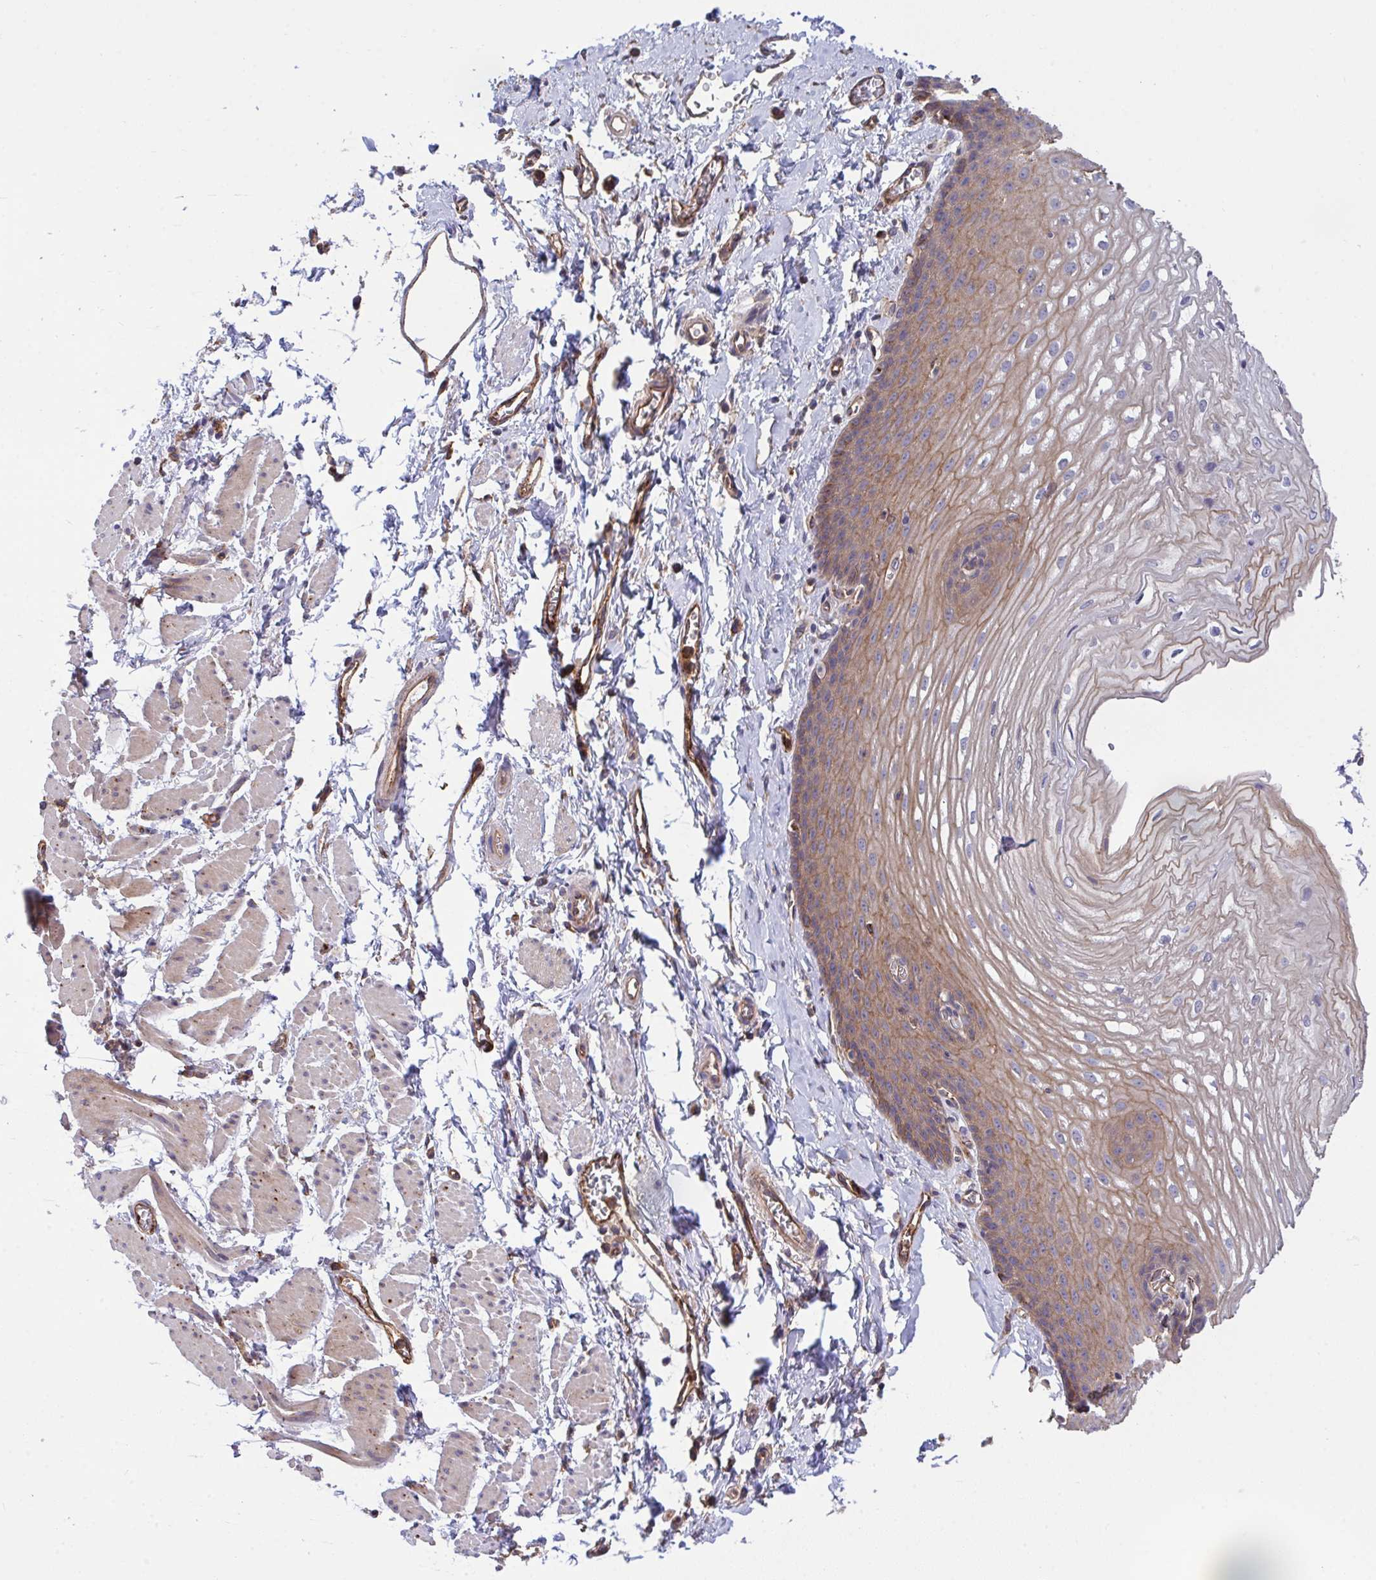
{"staining": {"intensity": "moderate", "quantity": ">75%", "location": "cytoplasmic/membranous"}, "tissue": "esophagus", "cell_type": "Squamous epithelial cells", "image_type": "normal", "snomed": [{"axis": "morphology", "description": "Normal tissue, NOS"}, {"axis": "topography", "description": "Esophagus"}], "caption": "A histopathology image of human esophagus stained for a protein shows moderate cytoplasmic/membranous brown staining in squamous epithelial cells. (Brightfield microscopy of DAB IHC at high magnification).", "gene": "C4orf36", "patient": {"sex": "male", "age": 70}}